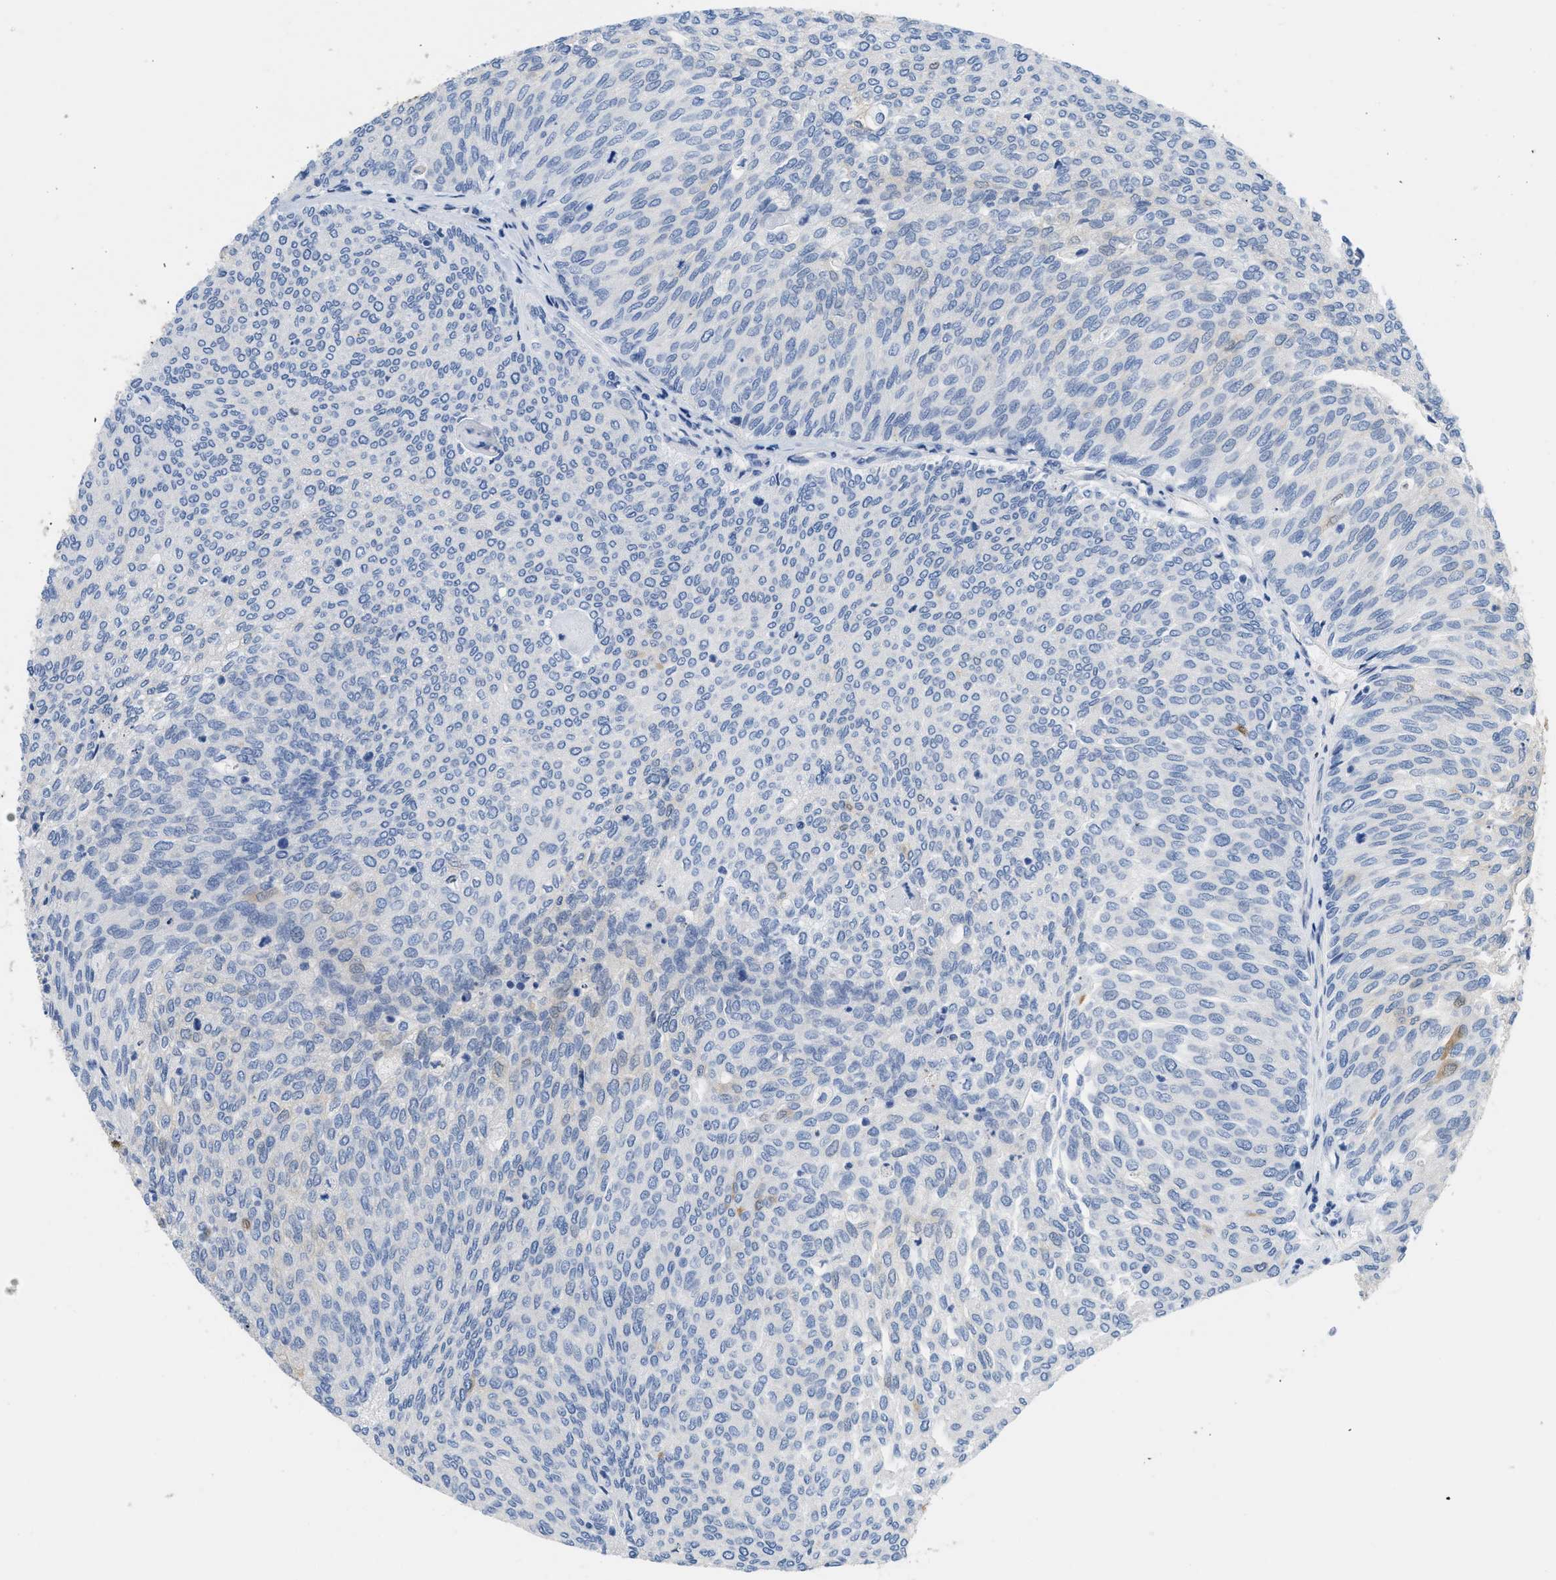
{"staining": {"intensity": "weak", "quantity": "<25%", "location": "cytoplasmic/membranous"}, "tissue": "urothelial cancer", "cell_type": "Tumor cells", "image_type": "cancer", "snomed": [{"axis": "morphology", "description": "Urothelial carcinoma, Low grade"}, {"axis": "topography", "description": "Urinary bladder"}], "caption": "This is a image of immunohistochemistry (IHC) staining of low-grade urothelial carcinoma, which shows no staining in tumor cells.", "gene": "CRYM", "patient": {"sex": "female", "age": 79}}